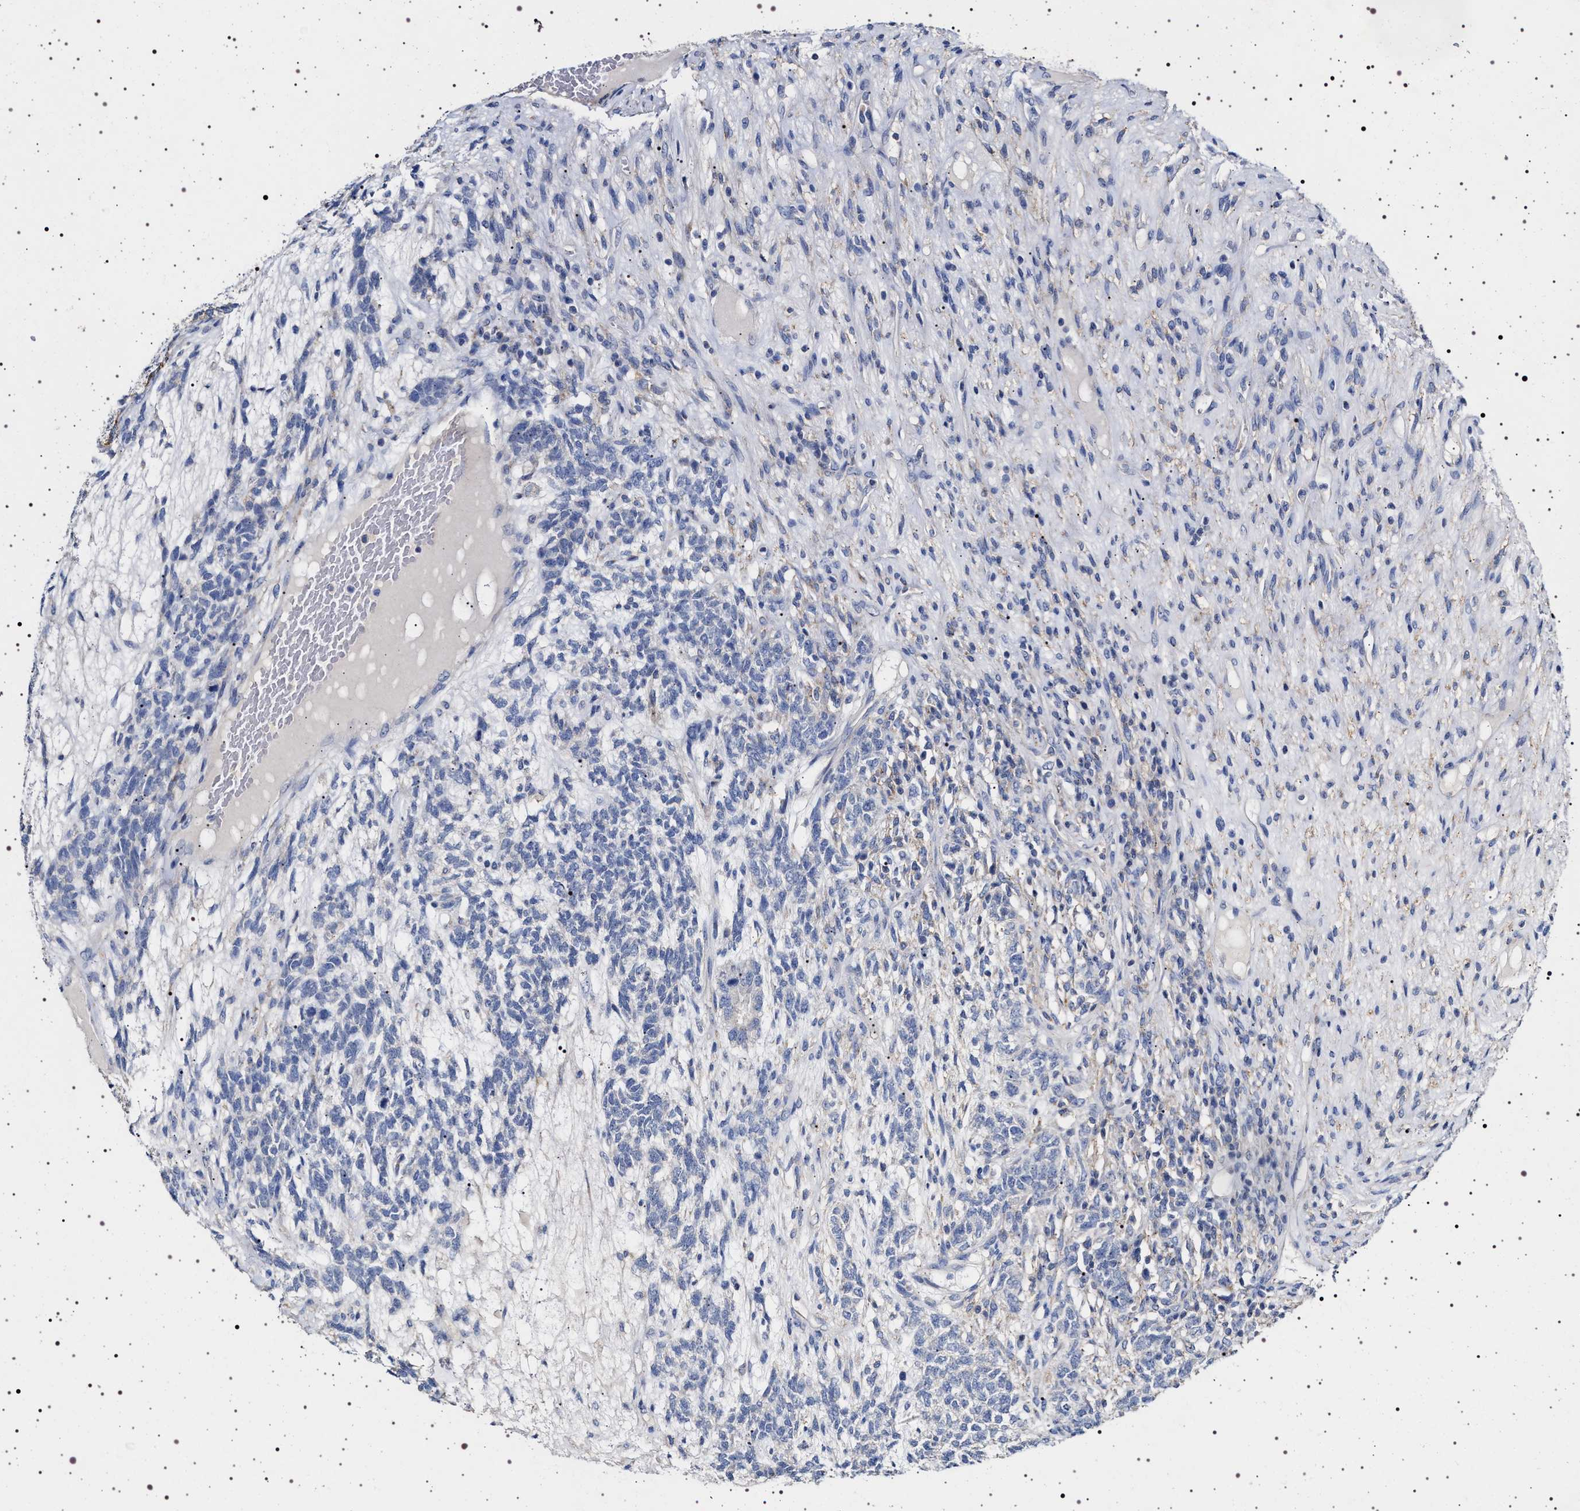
{"staining": {"intensity": "negative", "quantity": "none", "location": "none"}, "tissue": "testis cancer", "cell_type": "Tumor cells", "image_type": "cancer", "snomed": [{"axis": "morphology", "description": "Seminoma, NOS"}, {"axis": "topography", "description": "Testis"}], "caption": "DAB immunohistochemical staining of human testis seminoma shows no significant staining in tumor cells.", "gene": "NAALADL2", "patient": {"sex": "male", "age": 28}}